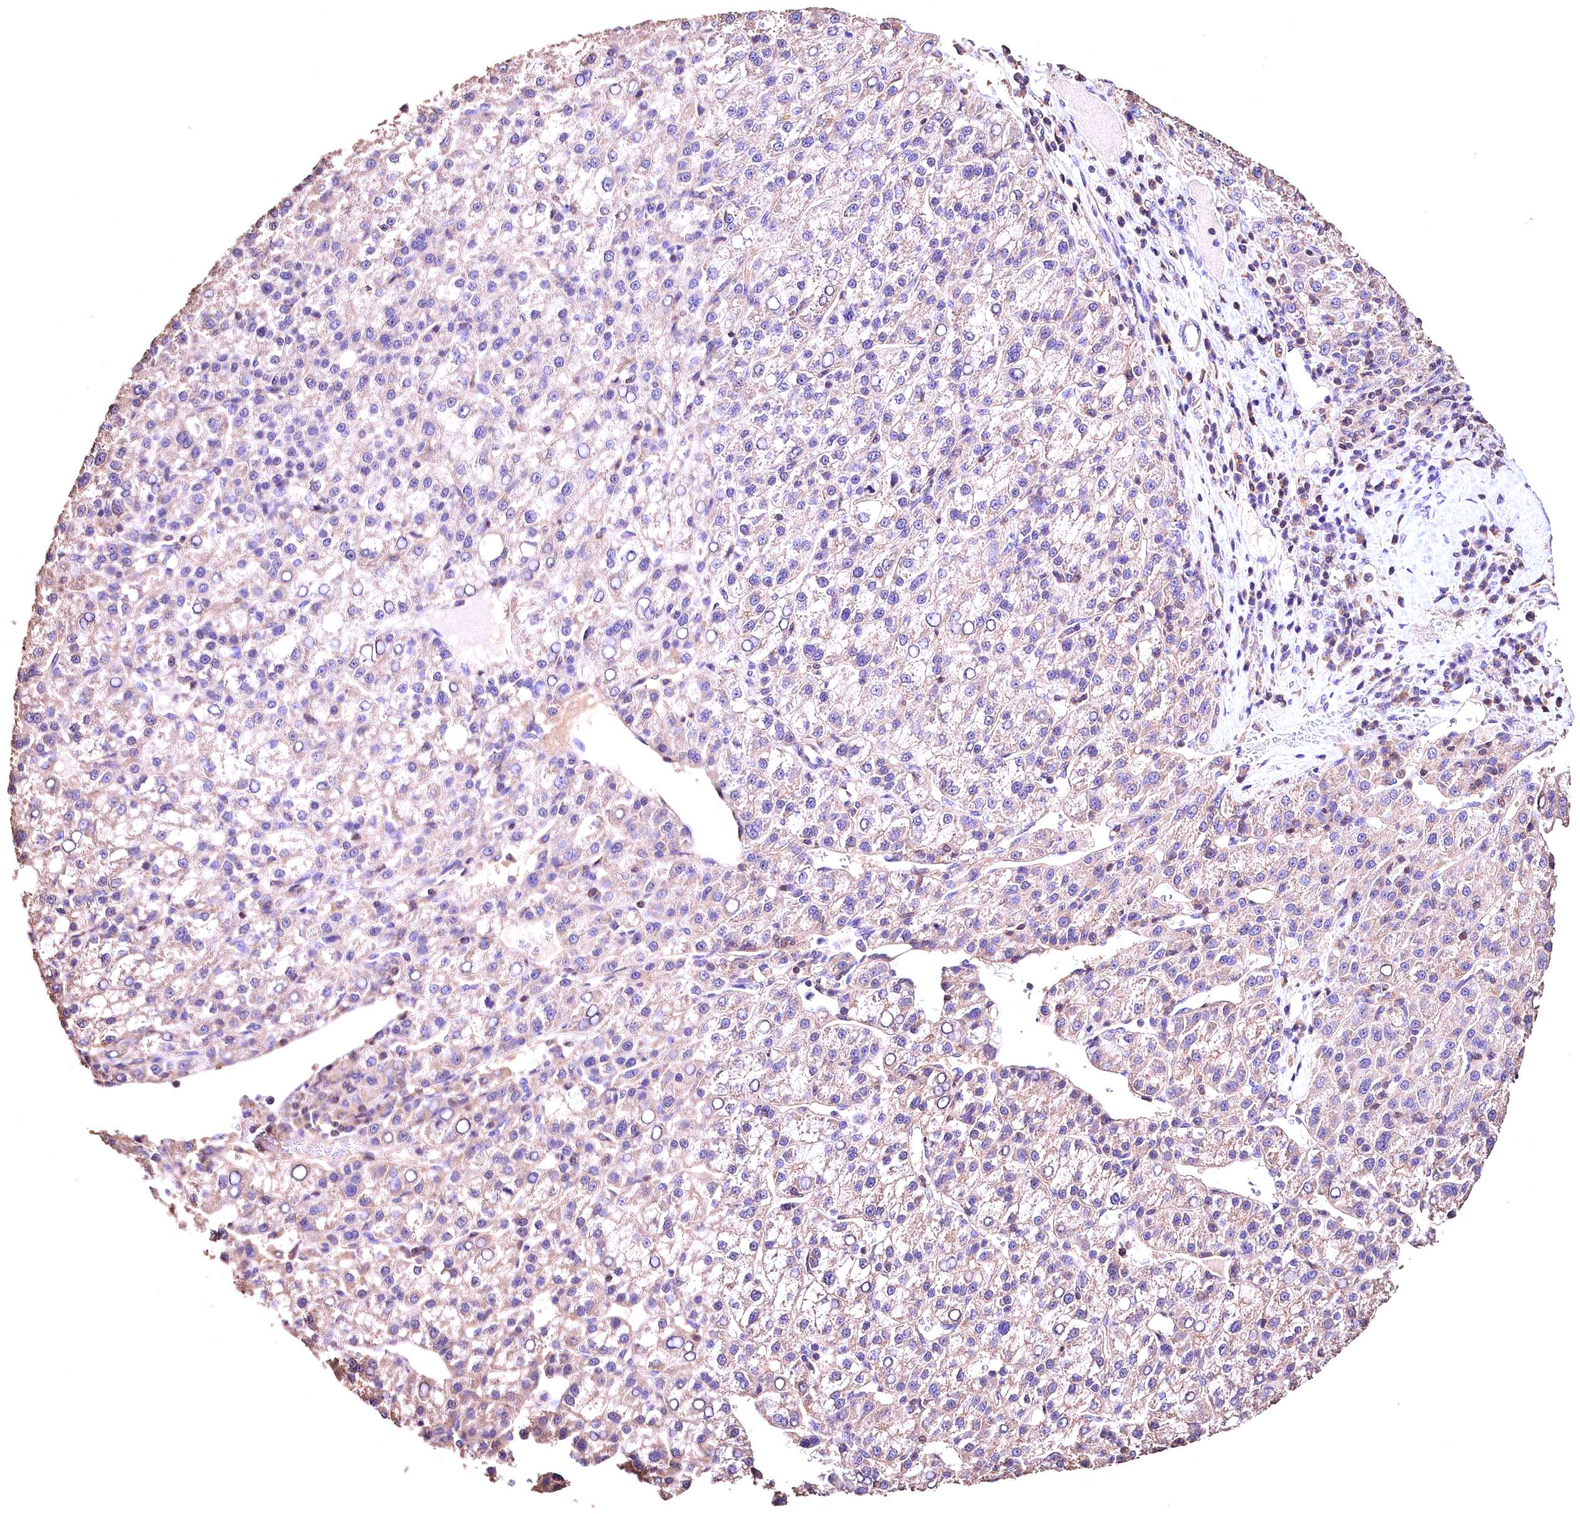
{"staining": {"intensity": "weak", "quantity": "<25%", "location": "cytoplasmic/membranous"}, "tissue": "liver cancer", "cell_type": "Tumor cells", "image_type": "cancer", "snomed": [{"axis": "morphology", "description": "Carcinoma, Hepatocellular, NOS"}, {"axis": "topography", "description": "Liver"}], "caption": "IHC of human liver hepatocellular carcinoma demonstrates no staining in tumor cells. (Immunohistochemistry, brightfield microscopy, high magnification).", "gene": "OAS3", "patient": {"sex": "female", "age": 58}}